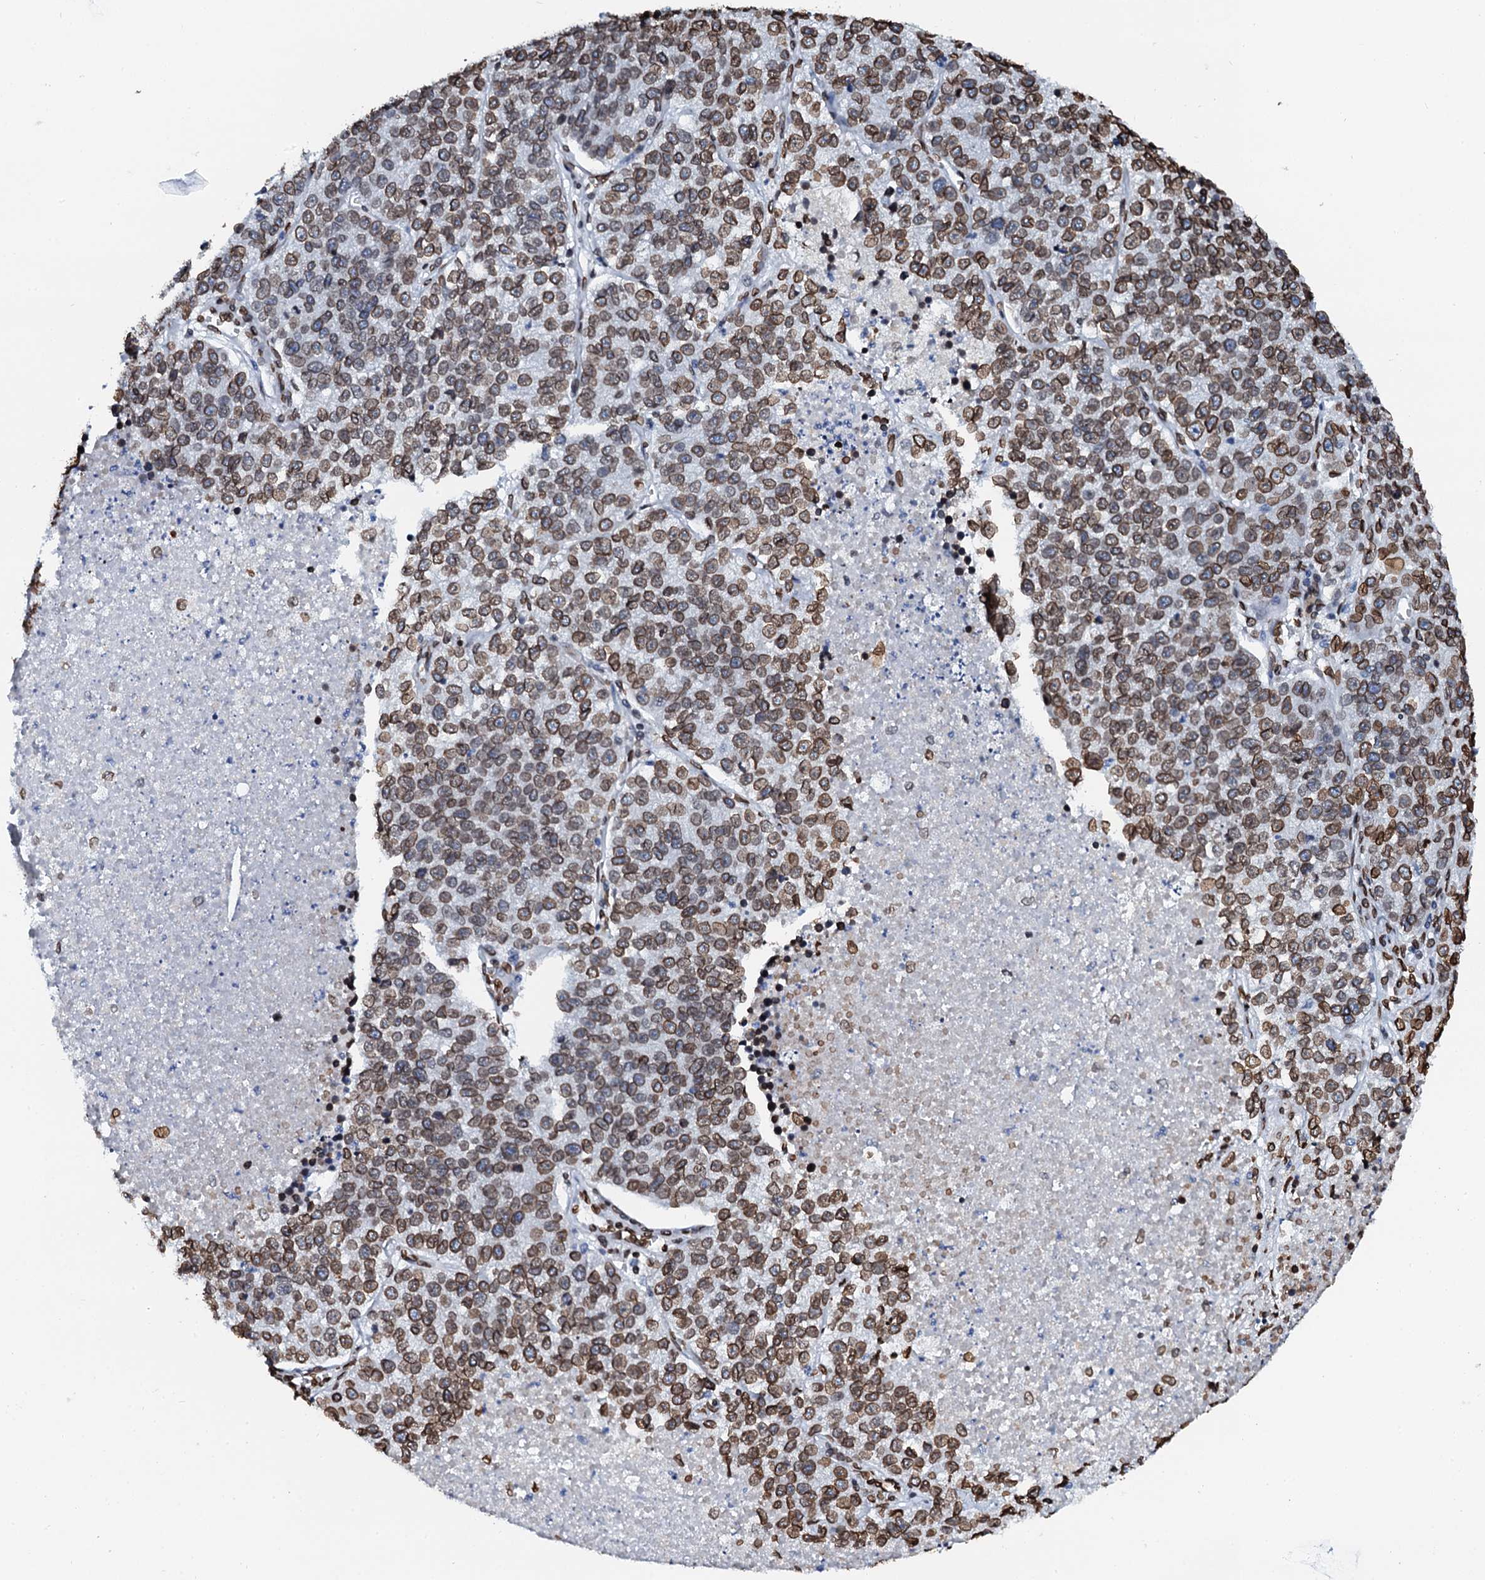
{"staining": {"intensity": "moderate", "quantity": ">75%", "location": "cytoplasmic/membranous,nuclear"}, "tissue": "lung cancer", "cell_type": "Tumor cells", "image_type": "cancer", "snomed": [{"axis": "morphology", "description": "Adenocarcinoma, NOS"}, {"axis": "topography", "description": "Lung"}], "caption": "Moderate cytoplasmic/membranous and nuclear expression is seen in about >75% of tumor cells in adenocarcinoma (lung). The protein is shown in brown color, while the nuclei are stained blue.", "gene": "KATNAL2", "patient": {"sex": "male", "age": 49}}